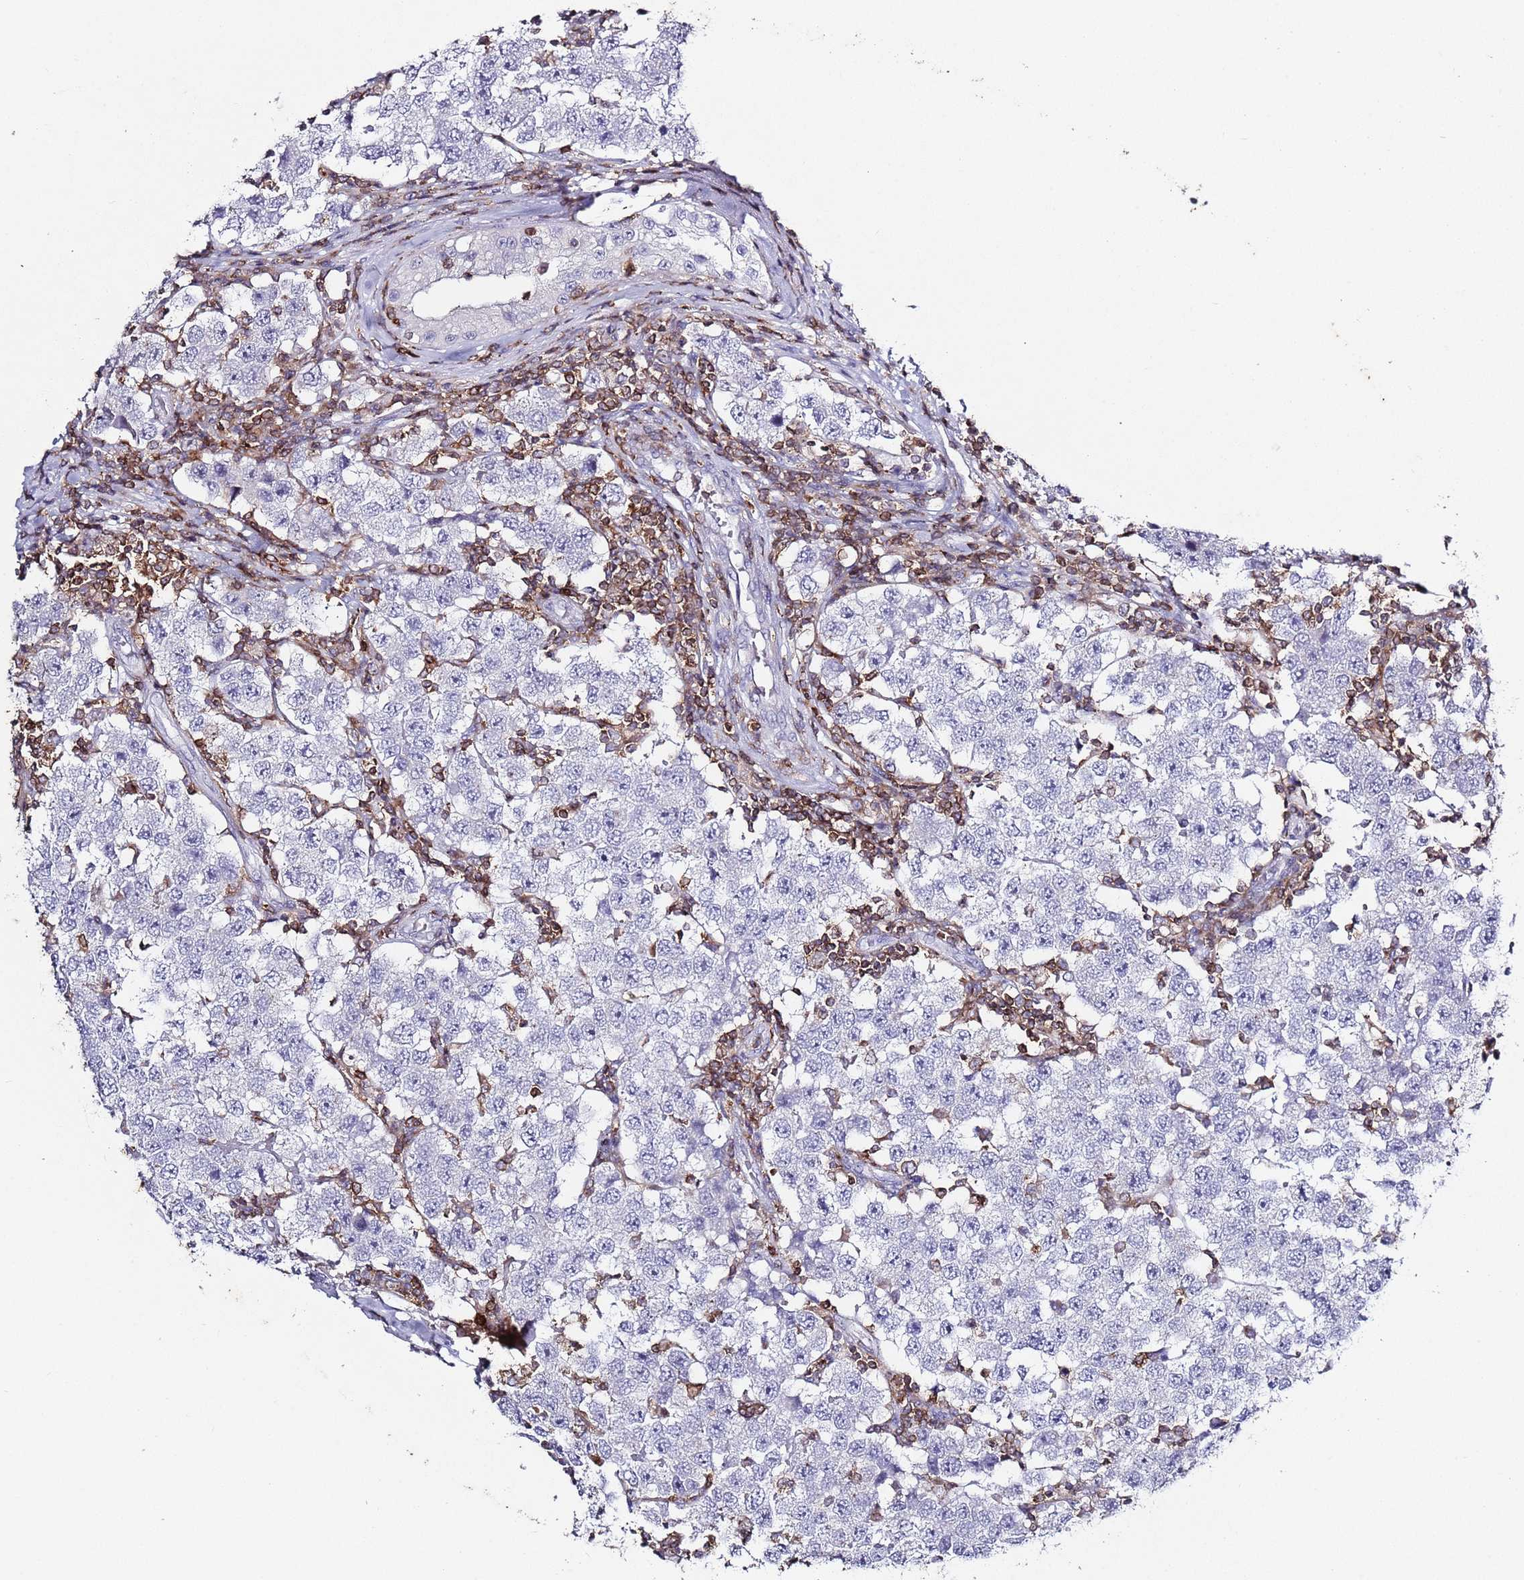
{"staining": {"intensity": "negative", "quantity": "none", "location": "none"}, "tissue": "testis cancer", "cell_type": "Tumor cells", "image_type": "cancer", "snomed": [{"axis": "morphology", "description": "Seminoma, NOS"}, {"axis": "topography", "description": "Testis"}], "caption": "Testis cancer was stained to show a protein in brown. There is no significant positivity in tumor cells.", "gene": "LPXN", "patient": {"sex": "male", "age": 34}}